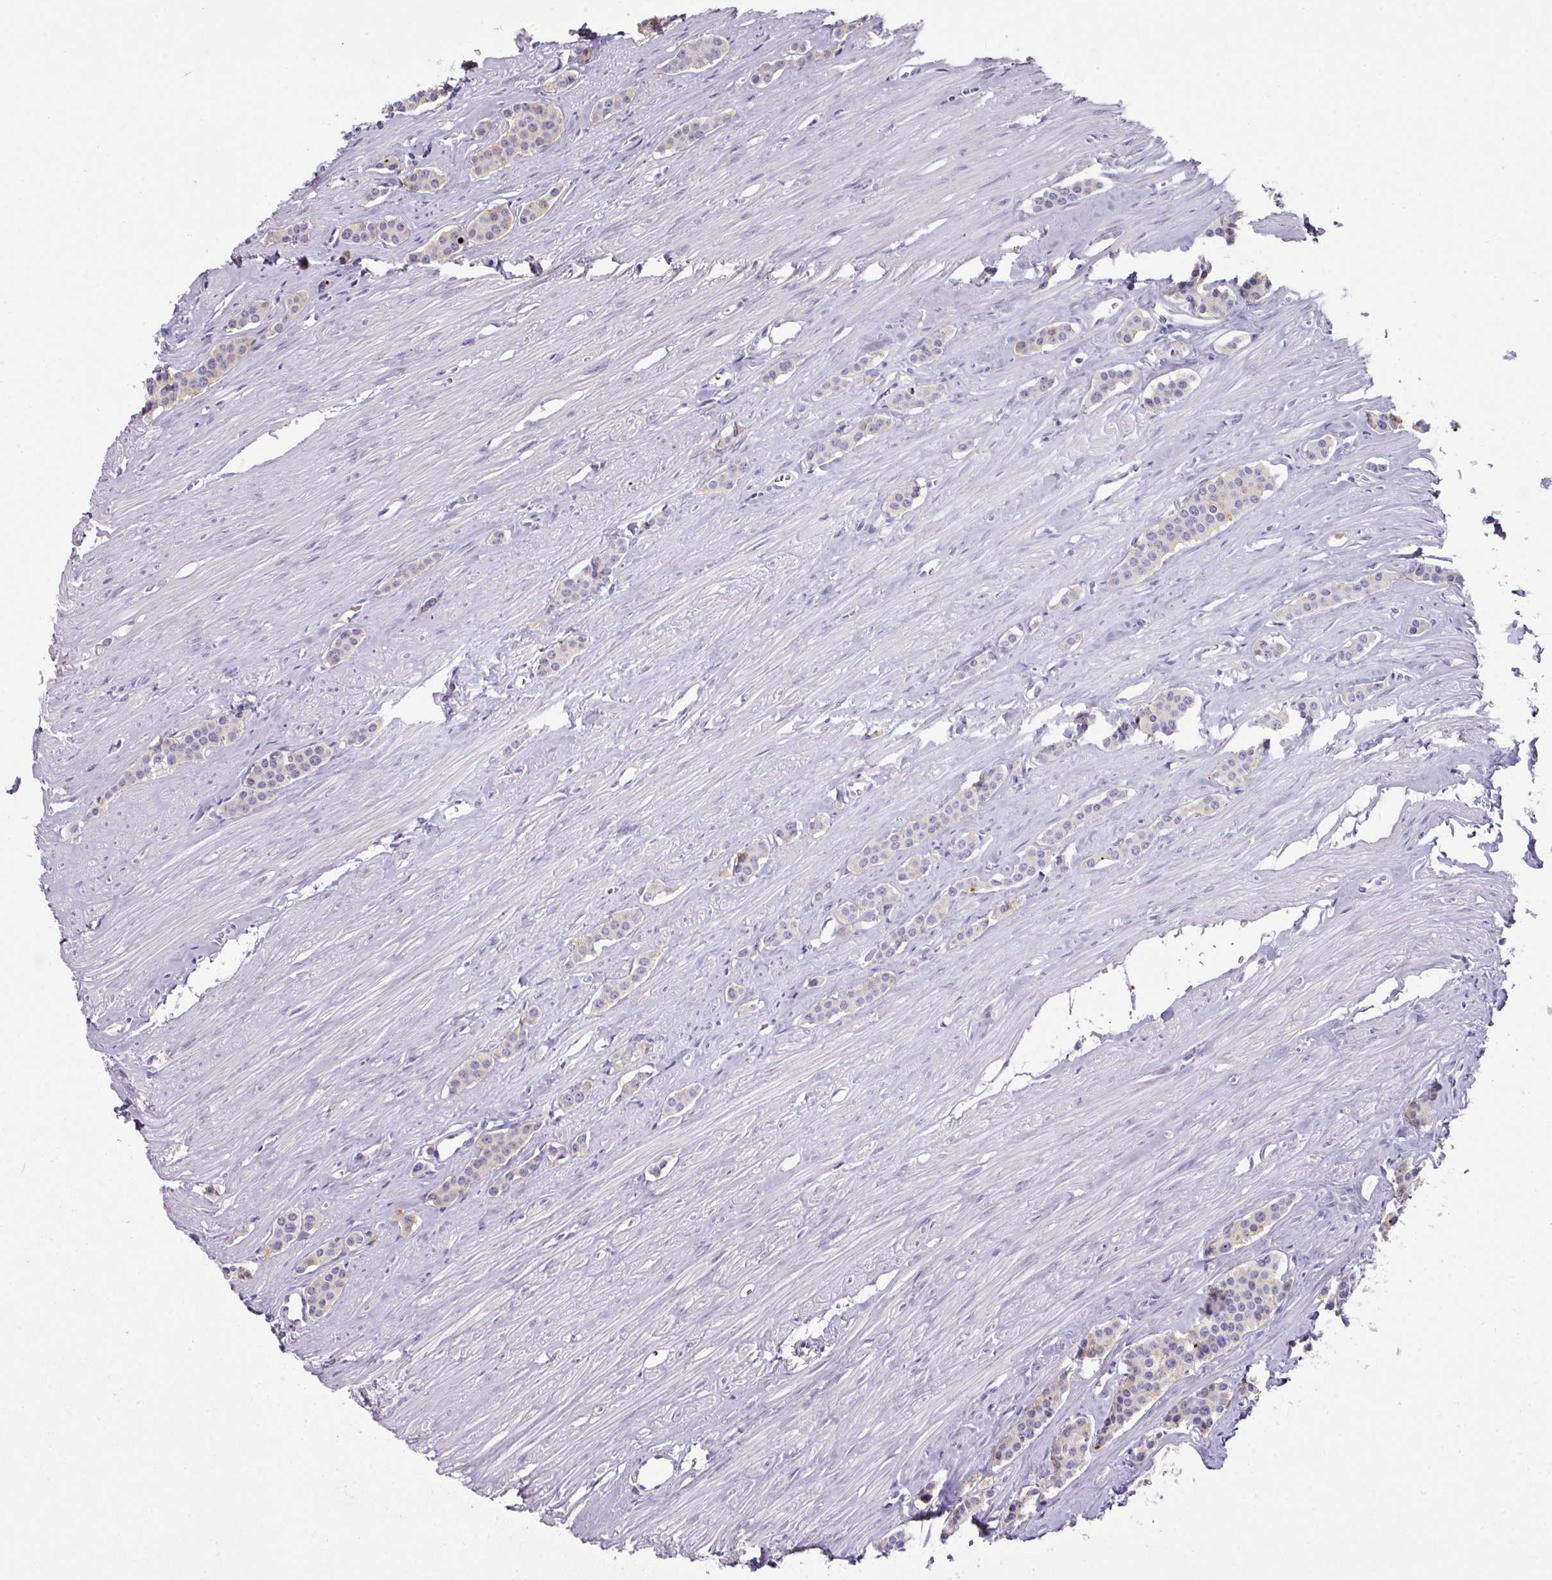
{"staining": {"intensity": "moderate", "quantity": "<25%", "location": "cytoplasmic/membranous"}, "tissue": "carcinoid", "cell_type": "Tumor cells", "image_type": "cancer", "snomed": [{"axis": "morphology", "description": "Carcinoid, malignant, NOS"}, {"axis": "topography", "description": "Small intestine"}], "caption": "The immunohistochemical stain shows moderate cytoplasmic/membranous staining in tumor cells of carcinoid tissue.", "gene": "CCZ1", "patient": {"sex": "male", "age": 60}}